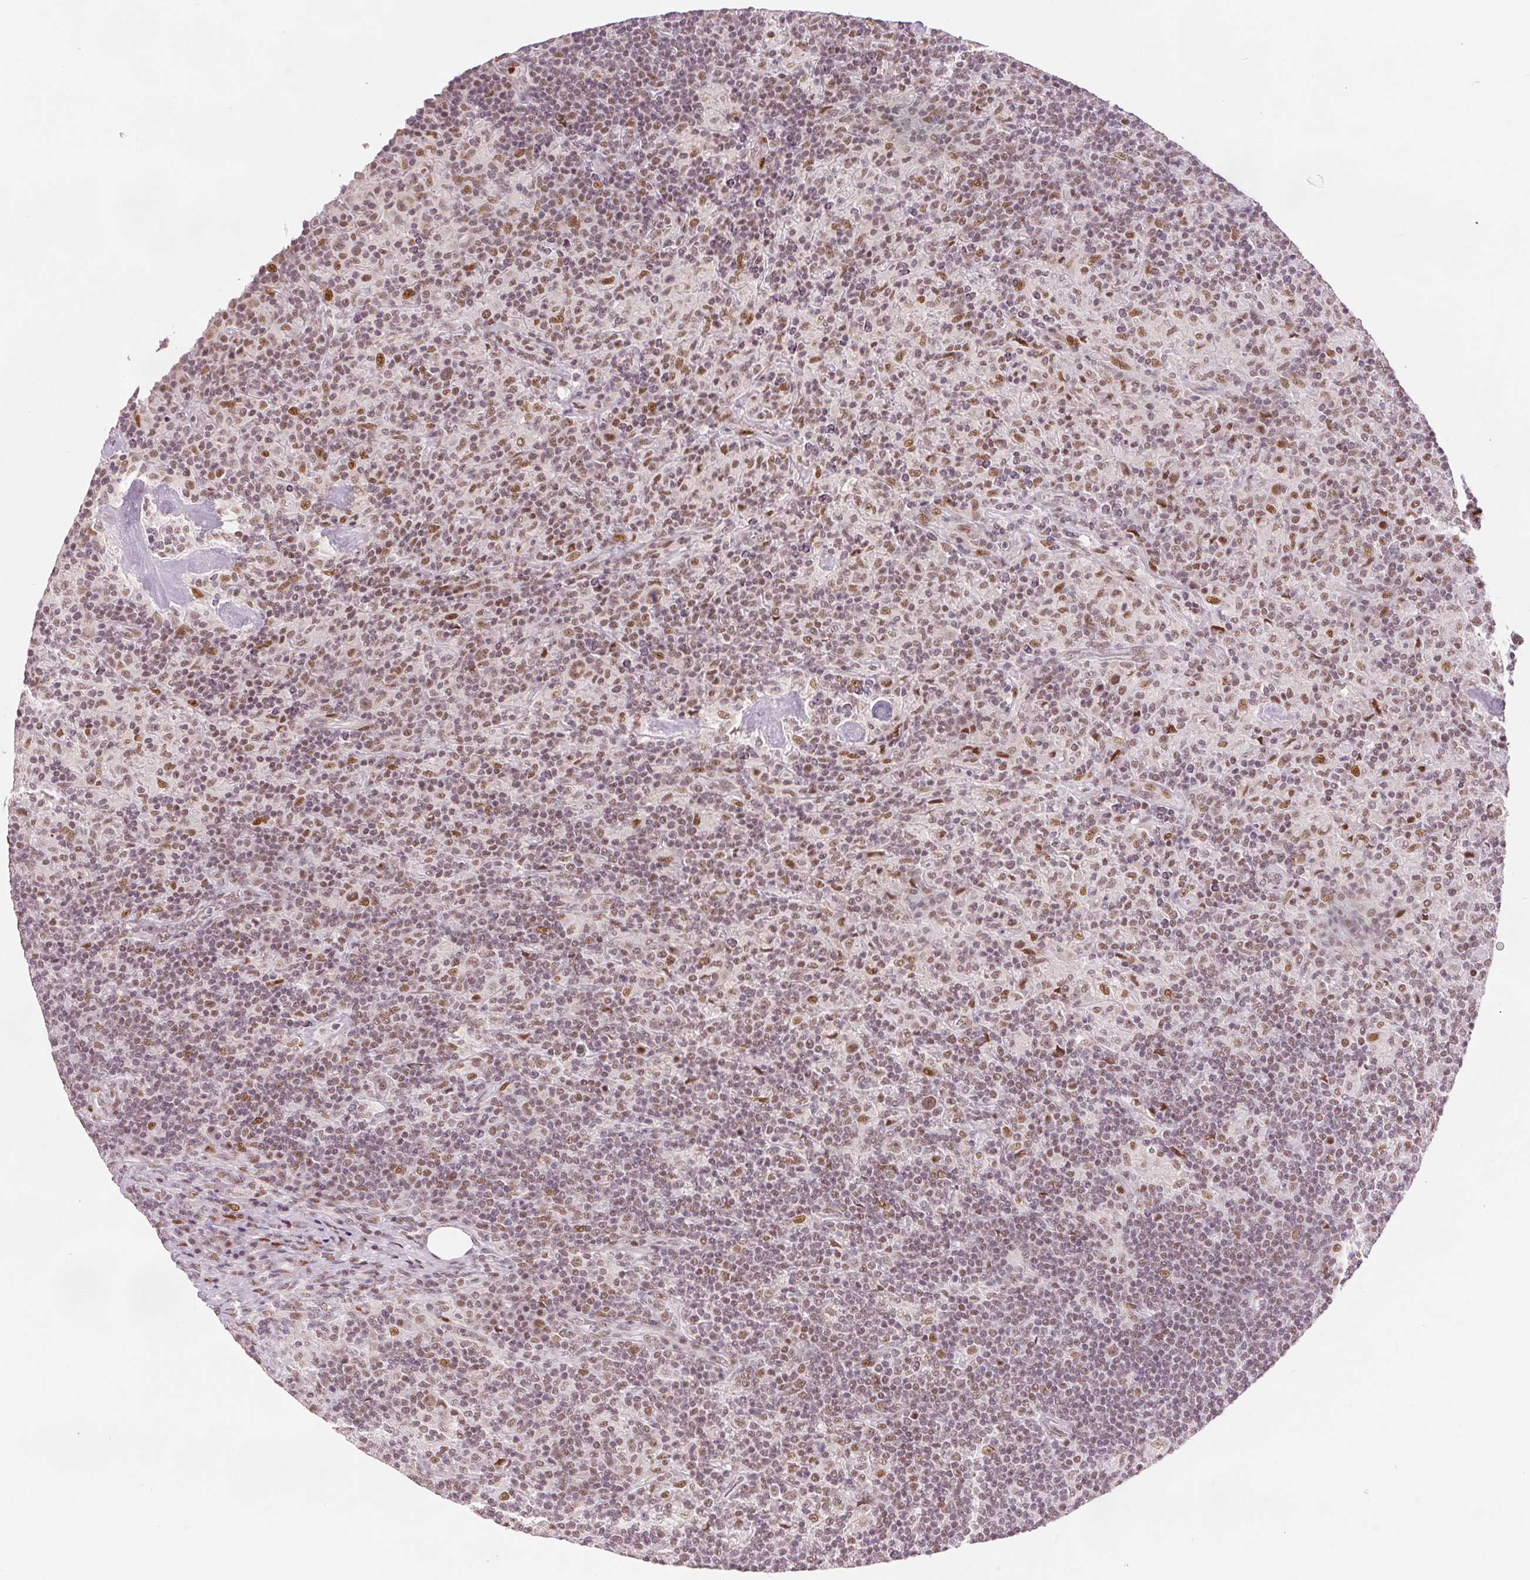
{"staining": {"intensity": "moderate", "quantity": ">75%", "location": "nuclear"}, "tissue": "lymphoma", "cell_type": "Tumor cells", "image_type": "cancer", "snomed": [{"axis": "morphology", "description": "Hodgkin's disease, NOS"}, {"axis": "topography", "description": "Lymph node"}], "caption": "A histopathology image showing moderate nuclear staining in approximately >75% of tumor cells in lymphoma, as visualized by brown immunohistochemical staining.", "gene": "ZNF703", "patient": {"sex": "male", "age": 70}}